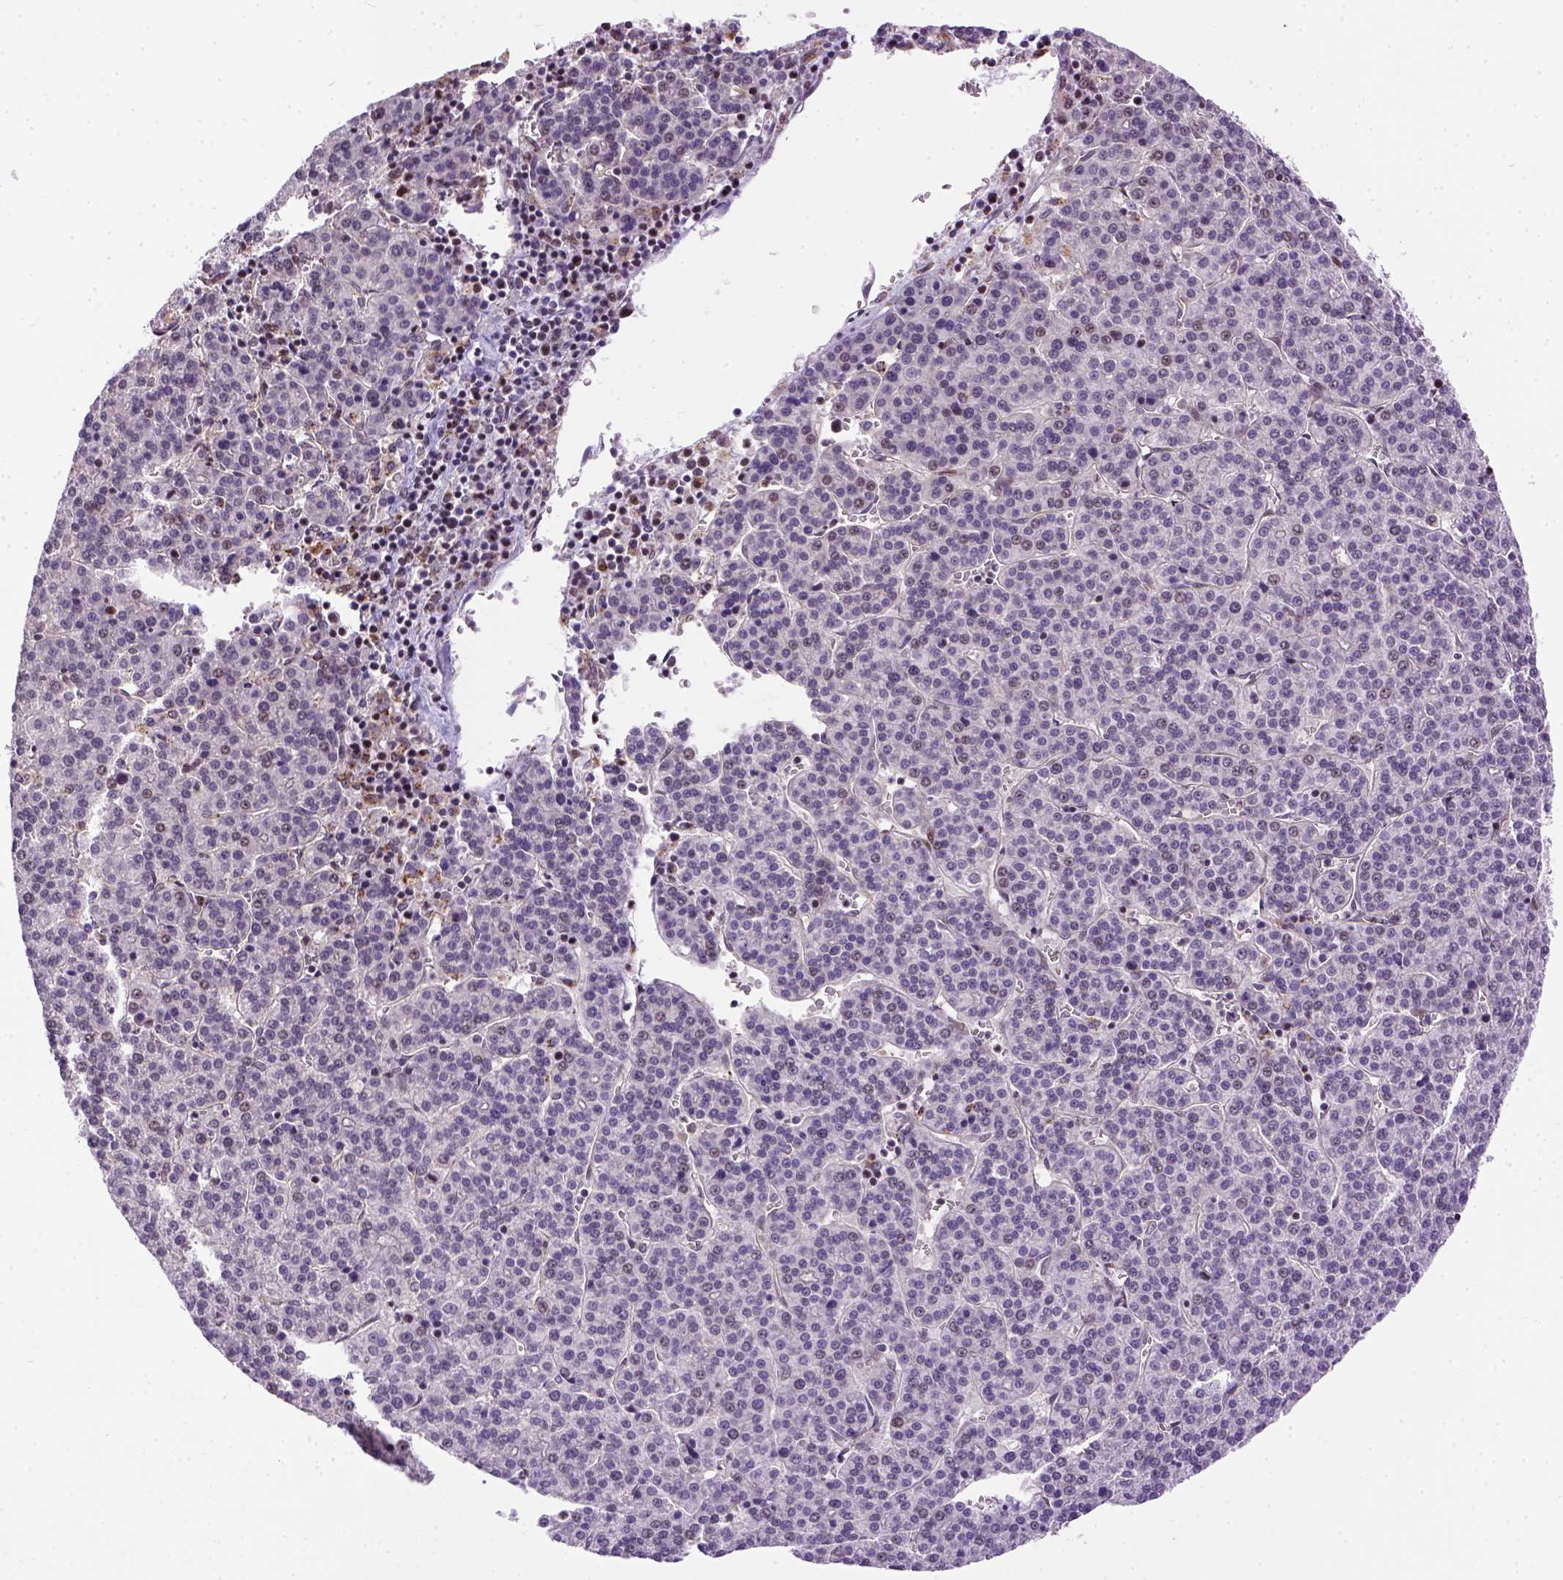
{"staining": {"intensity": "weak", "quantity": "<25%", "location": "nuclear"}, "tissue": "liver cancer", "cell_type": "Tumor cells", "image_type": "cancer", "snomed": [{"axis": "morphology", "description": "Carcinoma, Hepatocellular, NOS"}, {"axis": "topography", "description": "Liver"}], "caption": "IHC histopathology image of human liver hepatocellular carcinoma stained for a protein (brown), which shows no expression in tumor cells.", "gene": "KAZN", "patient": {"sex": "female", "age": 58}}